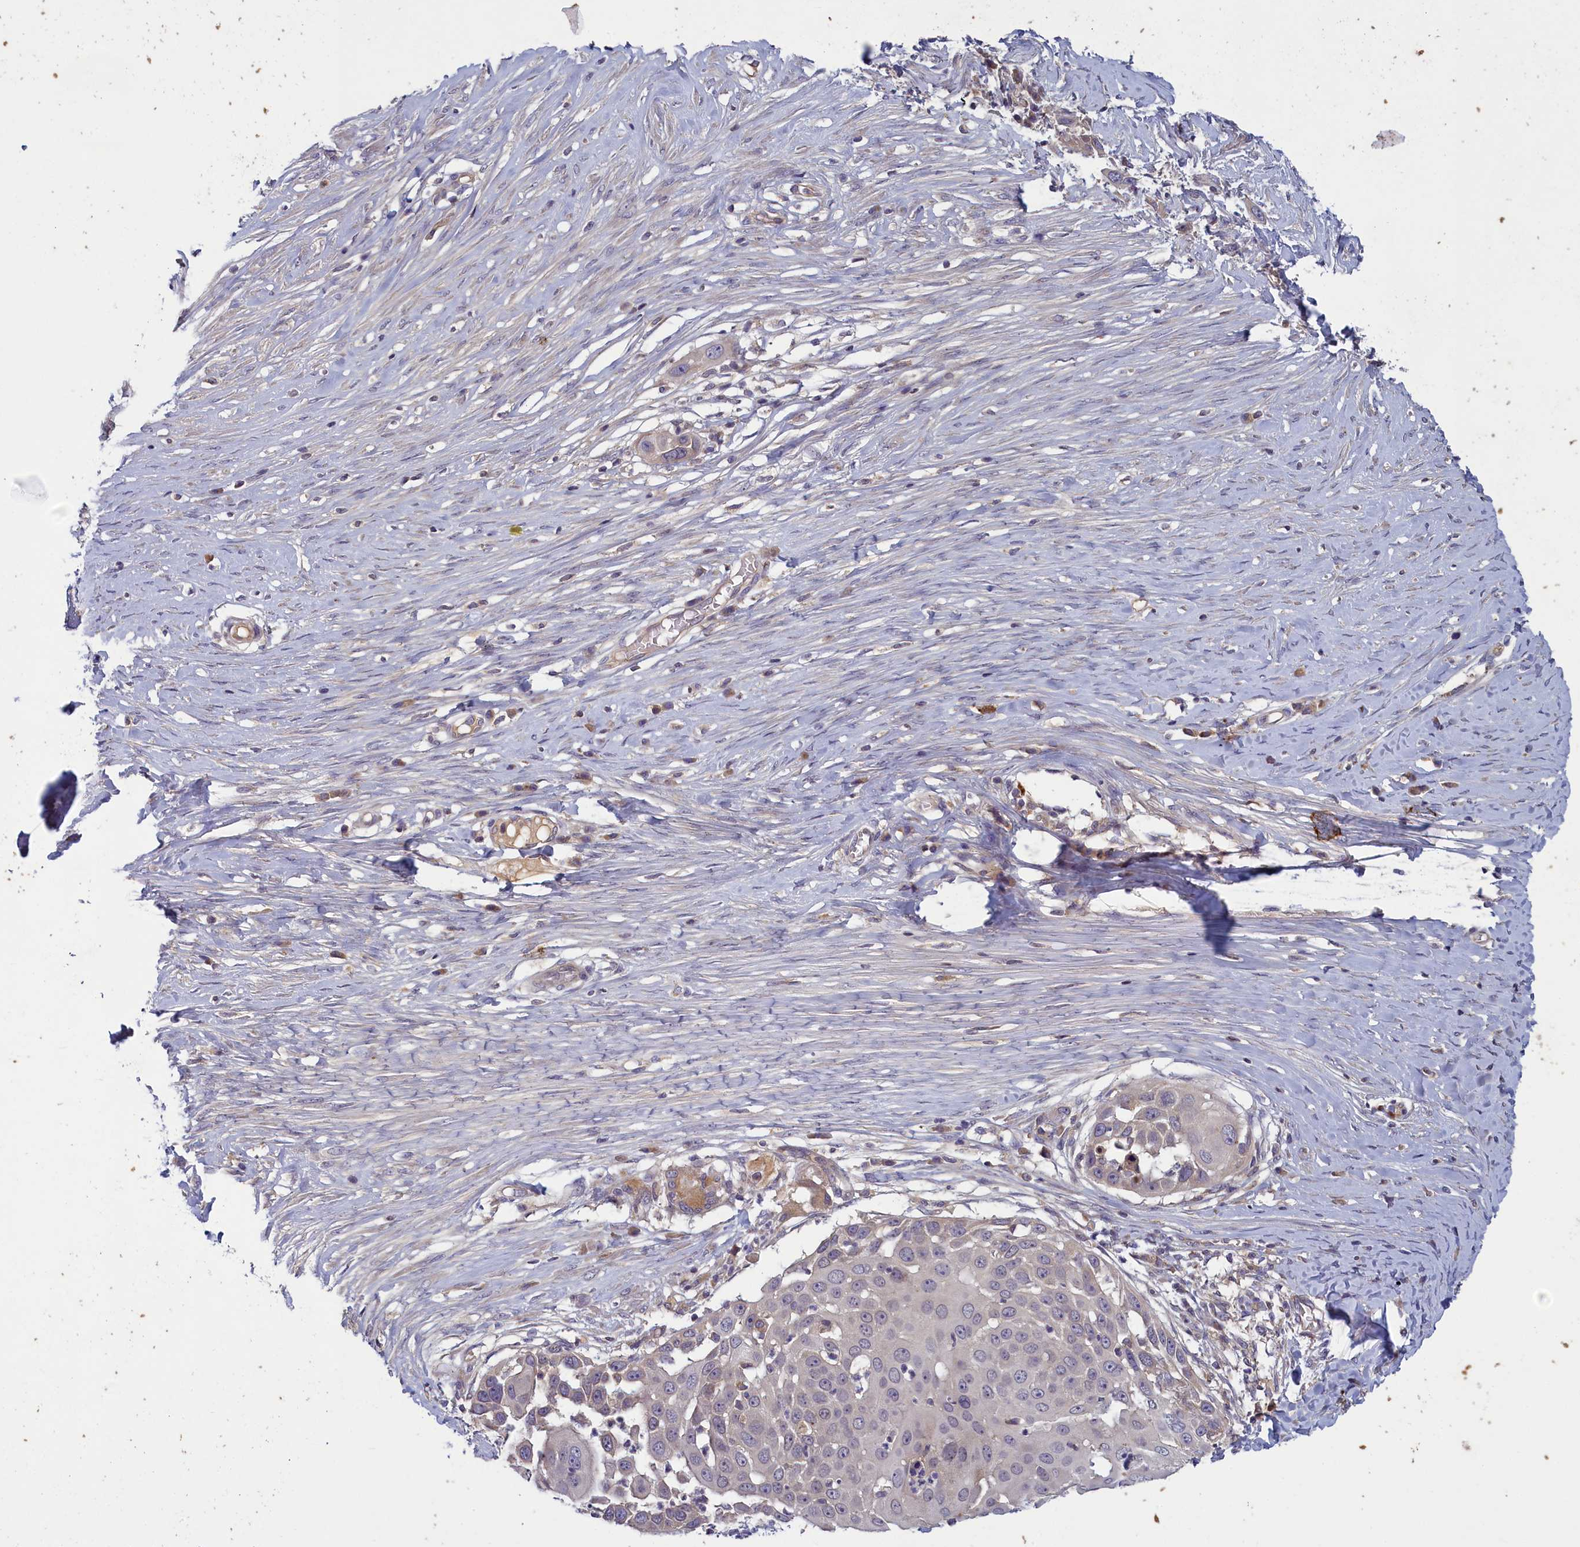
{"staining": {"intensity": "negative", "quantity": "none", "location": "none"}, "tissue": "skin cancer", "cell_type": "Tumor cells", "image_type": "cancer", "snomed": [{"axis": "morphology", "description": "Squamous cell carcinoma, NOS"}, {"axis": "topography", "description": "Skin"}], "caption": "This is a image of IHC staining of skin cancer (squamous cell carcinoma), which shows no expression in tumor cells.", "gene": "NUBP1", "patient": {"sex": "female", "age": 44}}